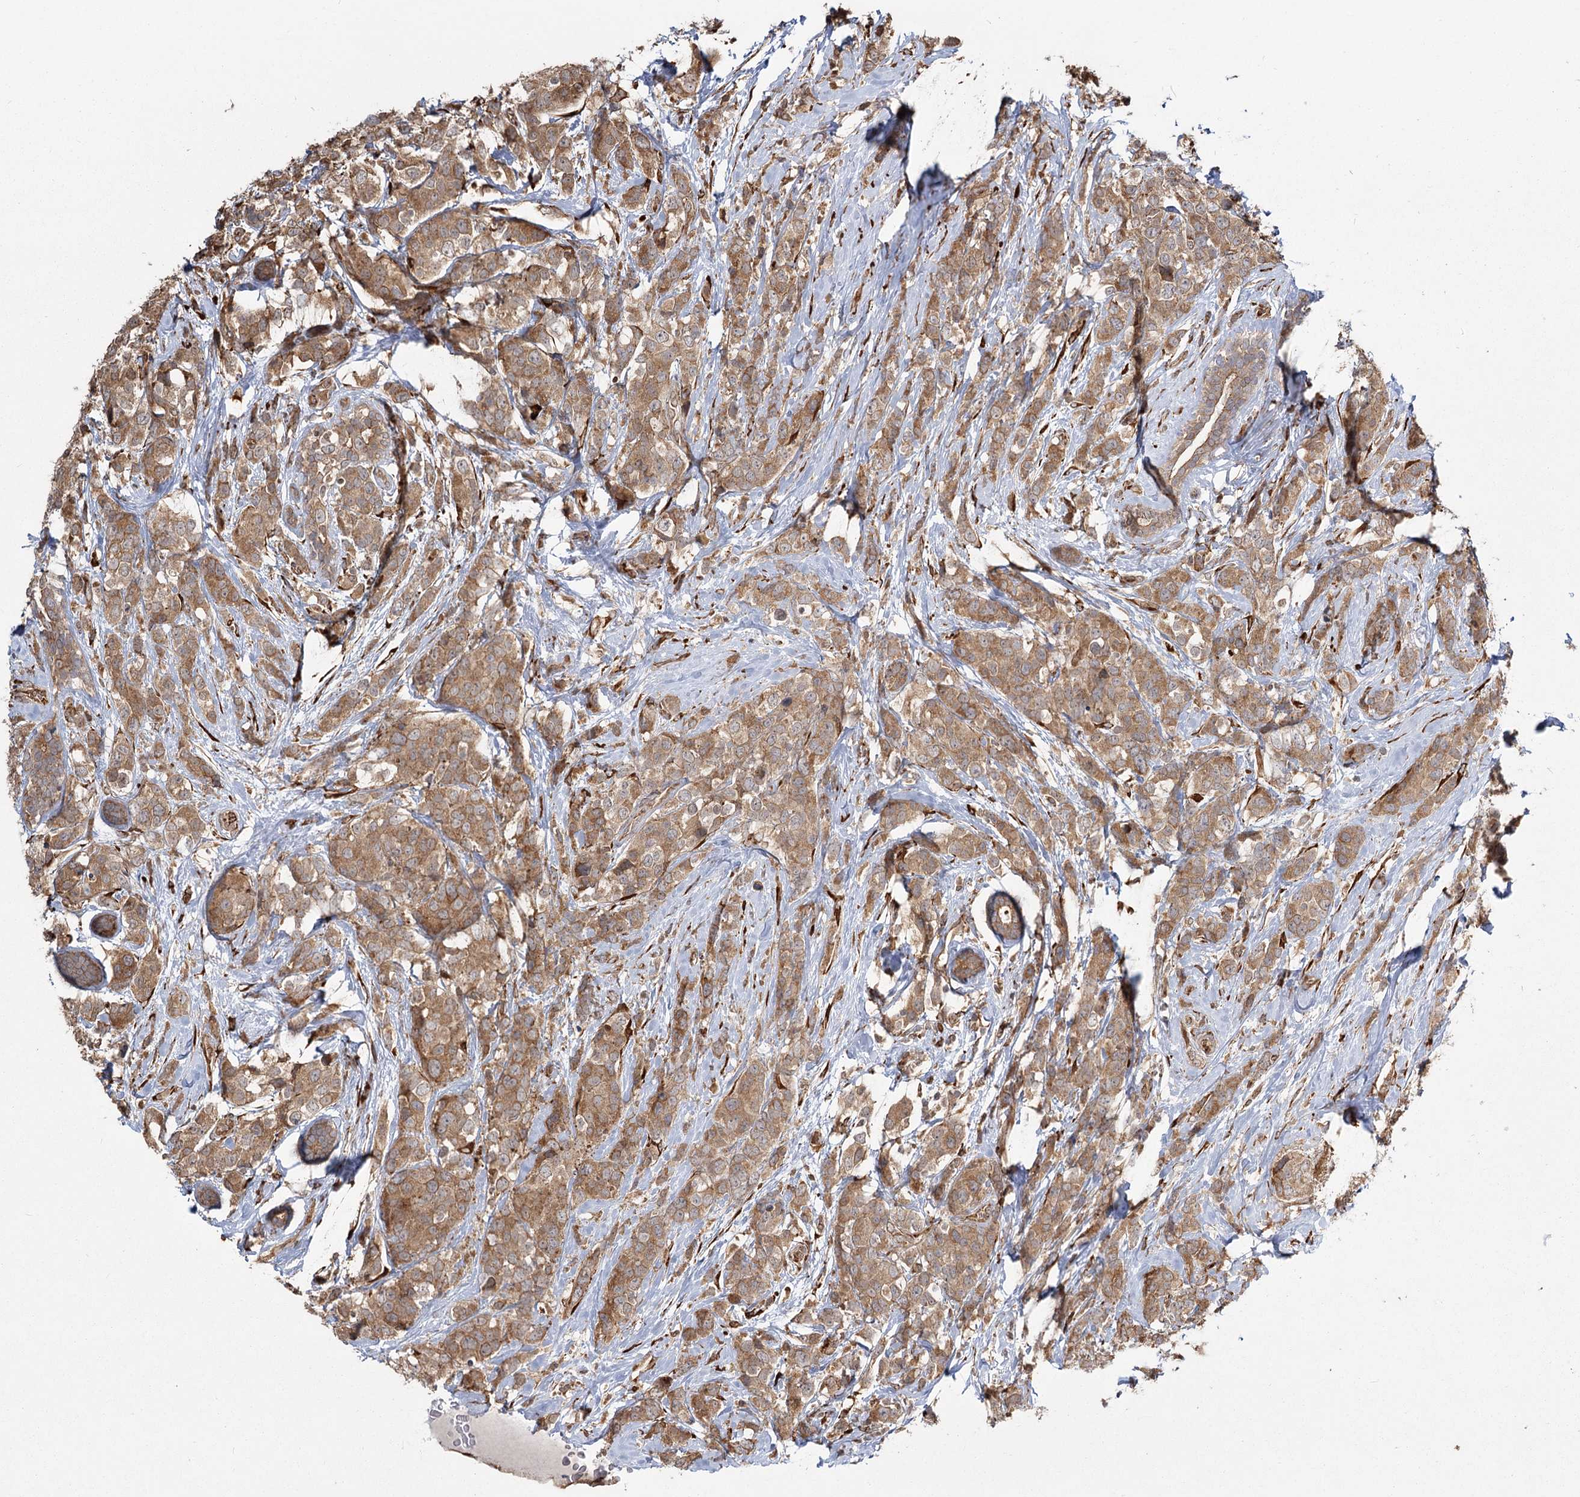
{"staining": {"intensity": "moderate", "quantity": ">75%", "location": "cytoplasmic/membranous"}, "tissue": "breast cancer", "cell_type": "Tumor cells", "image_type": "cancer", "snomed": [{"axis": "morphology", "description": "Lobular carcinoma"}, {"axis": "topography", "description": "Breast"}], "caption": "Moderate cytoplasmic/membranous staining for a protein is identified in about >75% of tumor cells of breast lobular carcinoma using IHC.", "gene": "FAM13A", "patient": {"sex": "female", "age": 59}}